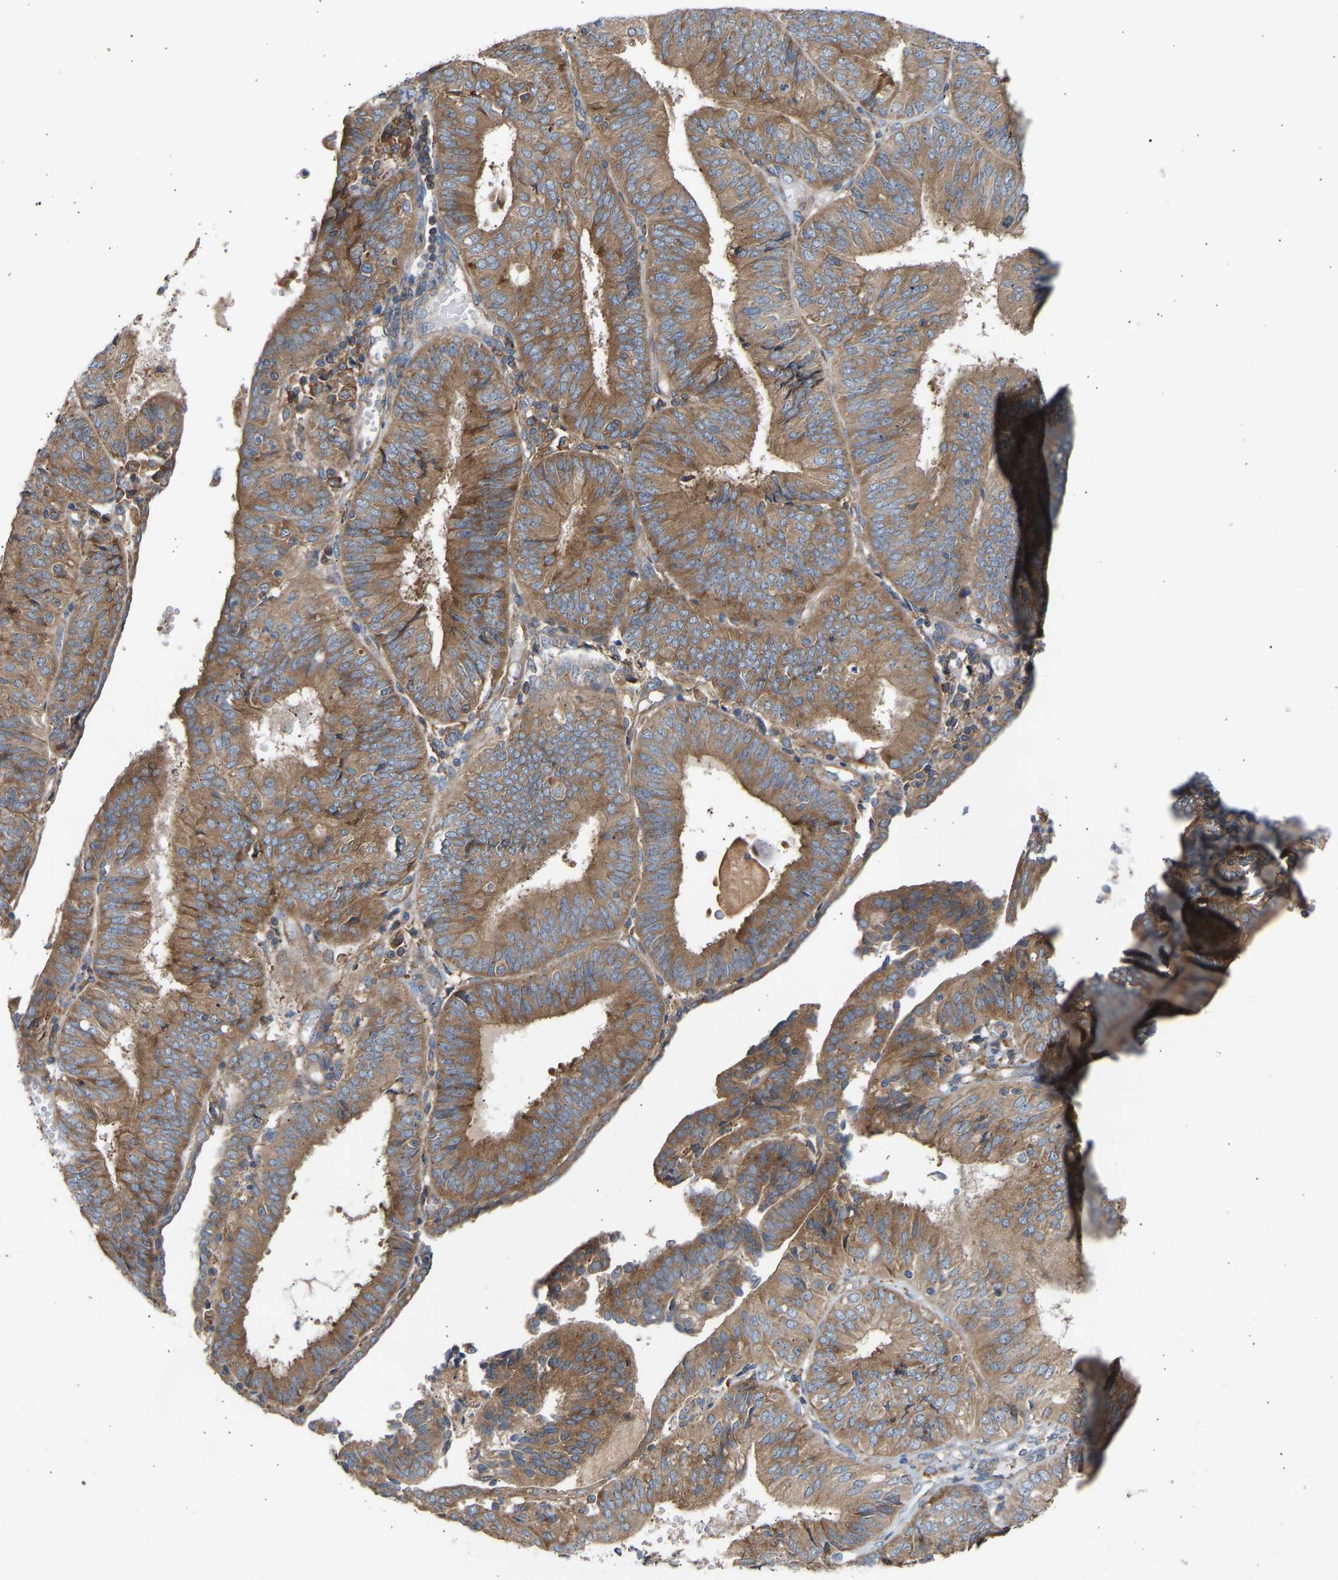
{"staining": {"intensity": "moderate", "quantity": ">75%", "location": "cytoplasmic/membranous"}, "tissue": "endometrial cancer", "cell_type": "Tumor cells", "image_type": "cancer", "snomed": [{"axis": "morphology", "description": "Adenocarcinoma, NOS"}, {"axis": "topography", "description": "Endometrium"}], "caption": "A medium amount of moderate cytoplasmic/membranous staining is present in approximately >75% of tumor cells in endometrial cancer tissue.", "gene": "GCN1", "patient": {"sex": "female", "age": 58}}